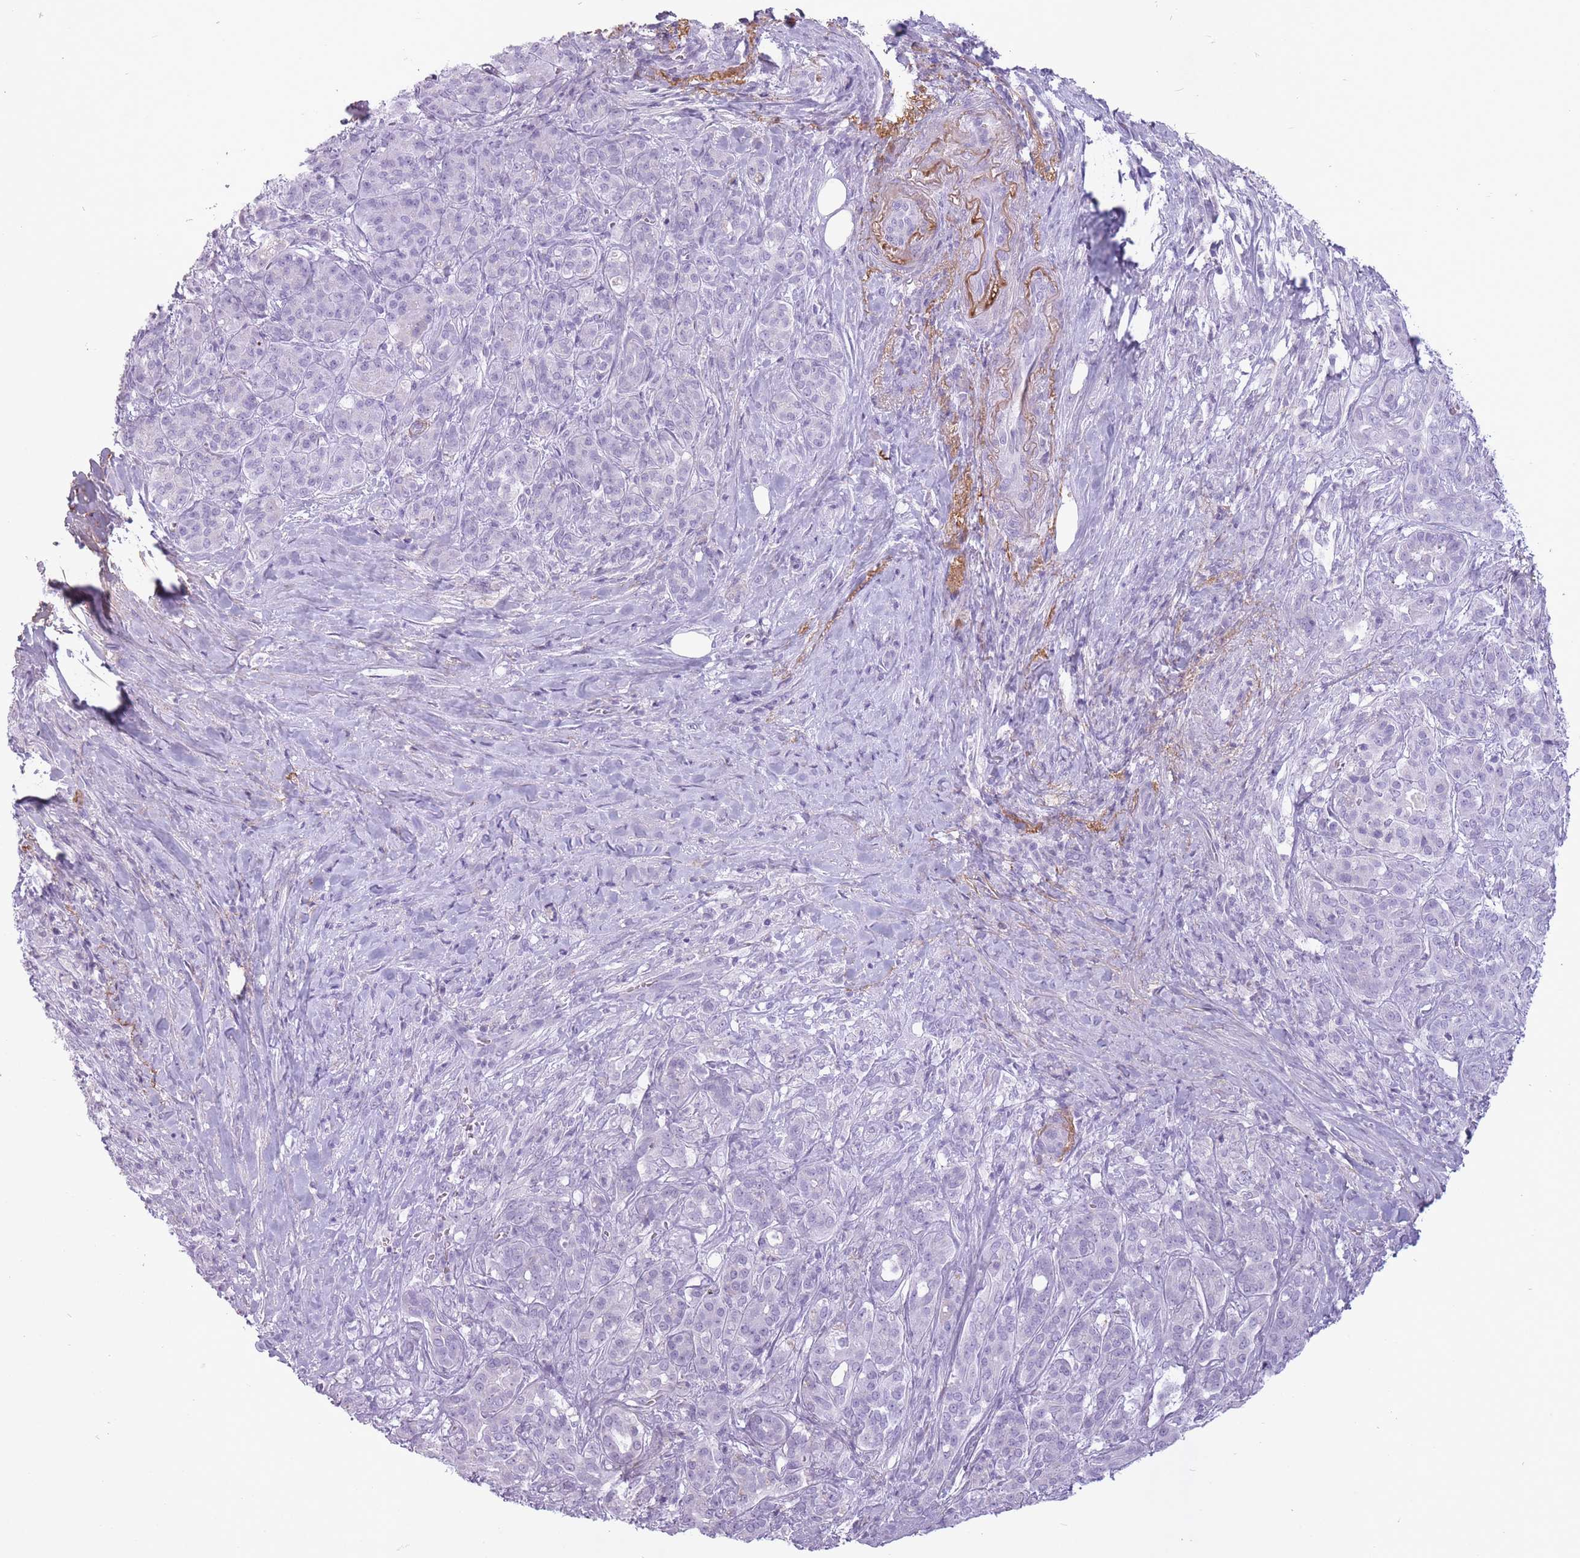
{"staining": {"intensity": "negative", "quantity": "none", "location": "none"}, "tissue": "pancreatic cancer", "cell_type": "Tumor cells", "image_type": "cancer", "snomed": [{"axis": "morphology", "description": "Adenocarcinoma, NOS"}, {"axis": "topography", "description": "Pancreas"}], "caption": "Tumor cells show no significant positivity in pancreatic cancer (adenocarcinoma).", "gene": "RFX4", "patient": {"sex": "male", "age": 57}}